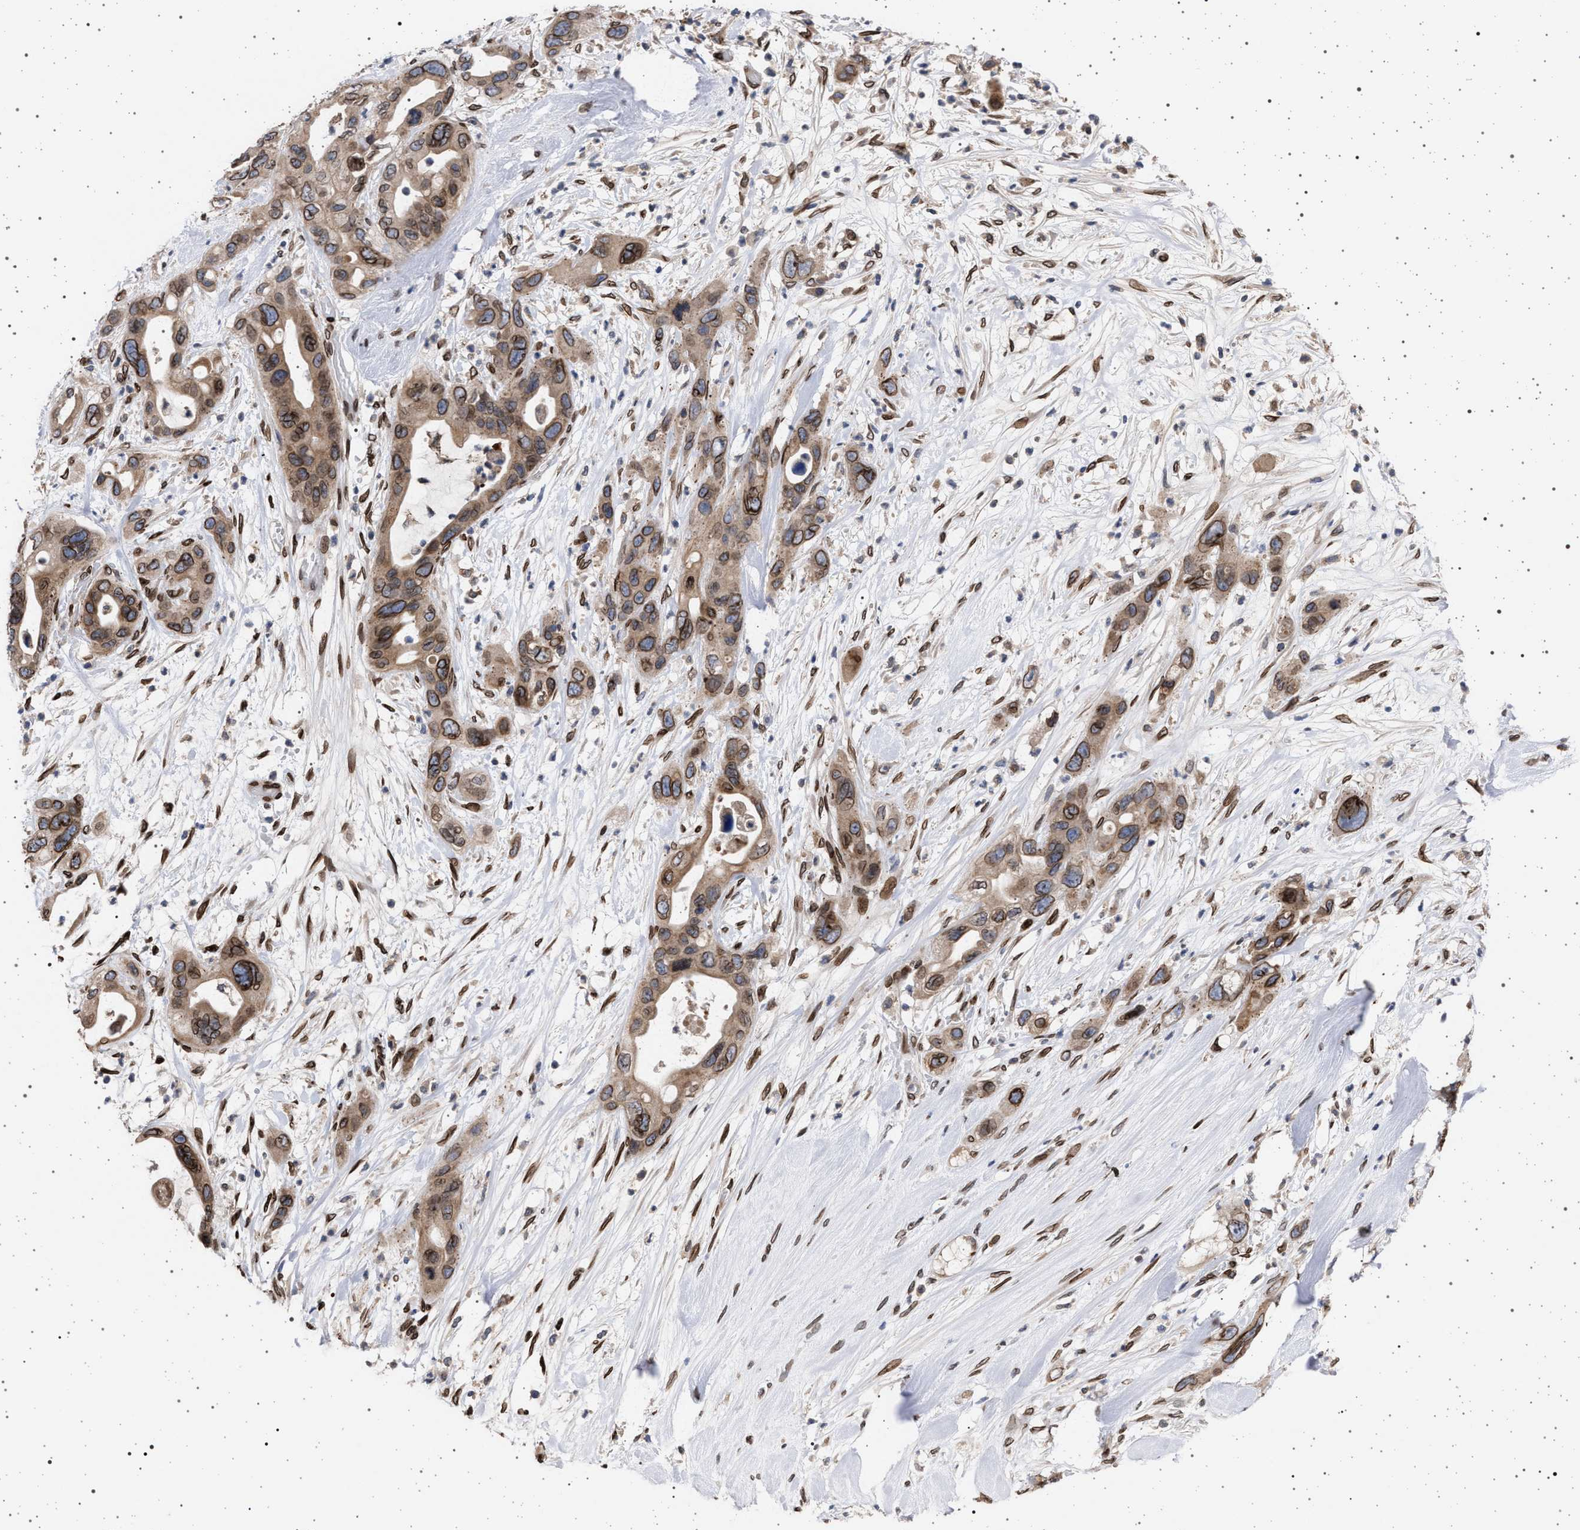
{"staining": {"intensity": "moderate", "quantity": ">75%", "location": "cytoplasmic/membranous,nuclear"}, "tissue": "pancreatic cancer", "cell_type": "Tumor cells", "image_type": "cancer", "snomed": [{"axis": "morphology", "description": "Adenocarcinoma, NOS"}, {"axis": "topography", "description": "Pancreas"}], "caption": "Protein expression by IHC demonstrates moderate cytoplasmic/membranous and nuclear positivity in approximately >75% of tumor cells in adenocarcinoma (pancreatic). The protein is stained brown, and the nuclei are stained in blue (DAB (3,3'-diaminobenzidine) IHC with brightfield microscopy, high magnification).", "gene": "ING2", "patient": {"sex": "female", "age": 71}}